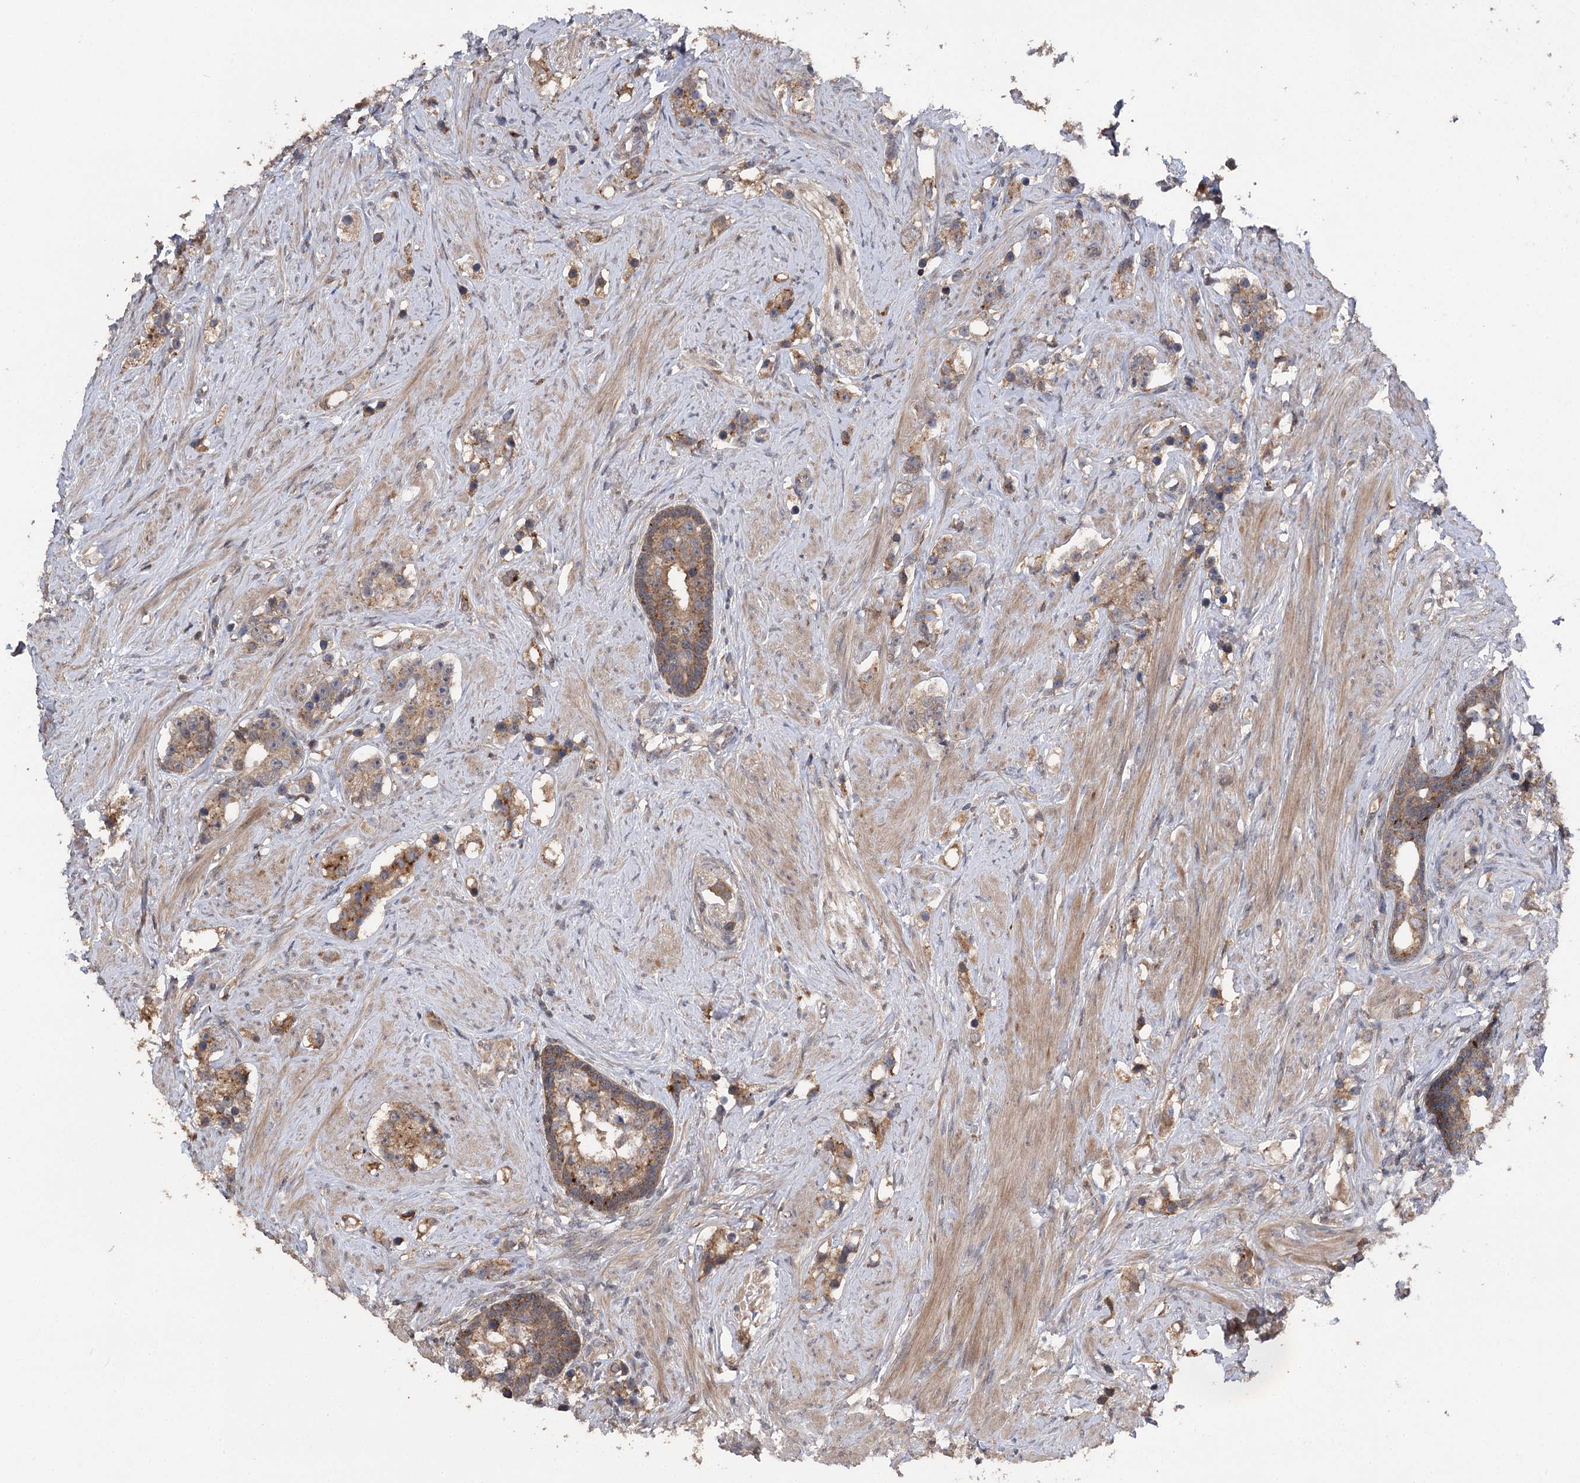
{"staining": {"intensity": "moderate", "quantity": "25%-75%", "location": "cytoplasmic/membranous"}, "tissue": "prostate cancer", "cell_type": "Tumor cells", "image_type": "cancer", "snomed": [{"axis": "morphology", "description": "Adenocarcinoma, High grade"}, {"axis": "topography", "description": "Prostate"}], "caption": "This is an image of immunohistochemistry staining of prostate cancer (adenocarcinoma (high-grade)), which shows moderate positivity in the cytoplasmic/membranous of tumor cells.", "gene": "STX6", "patient": {"sex": "male", "age": 63}}